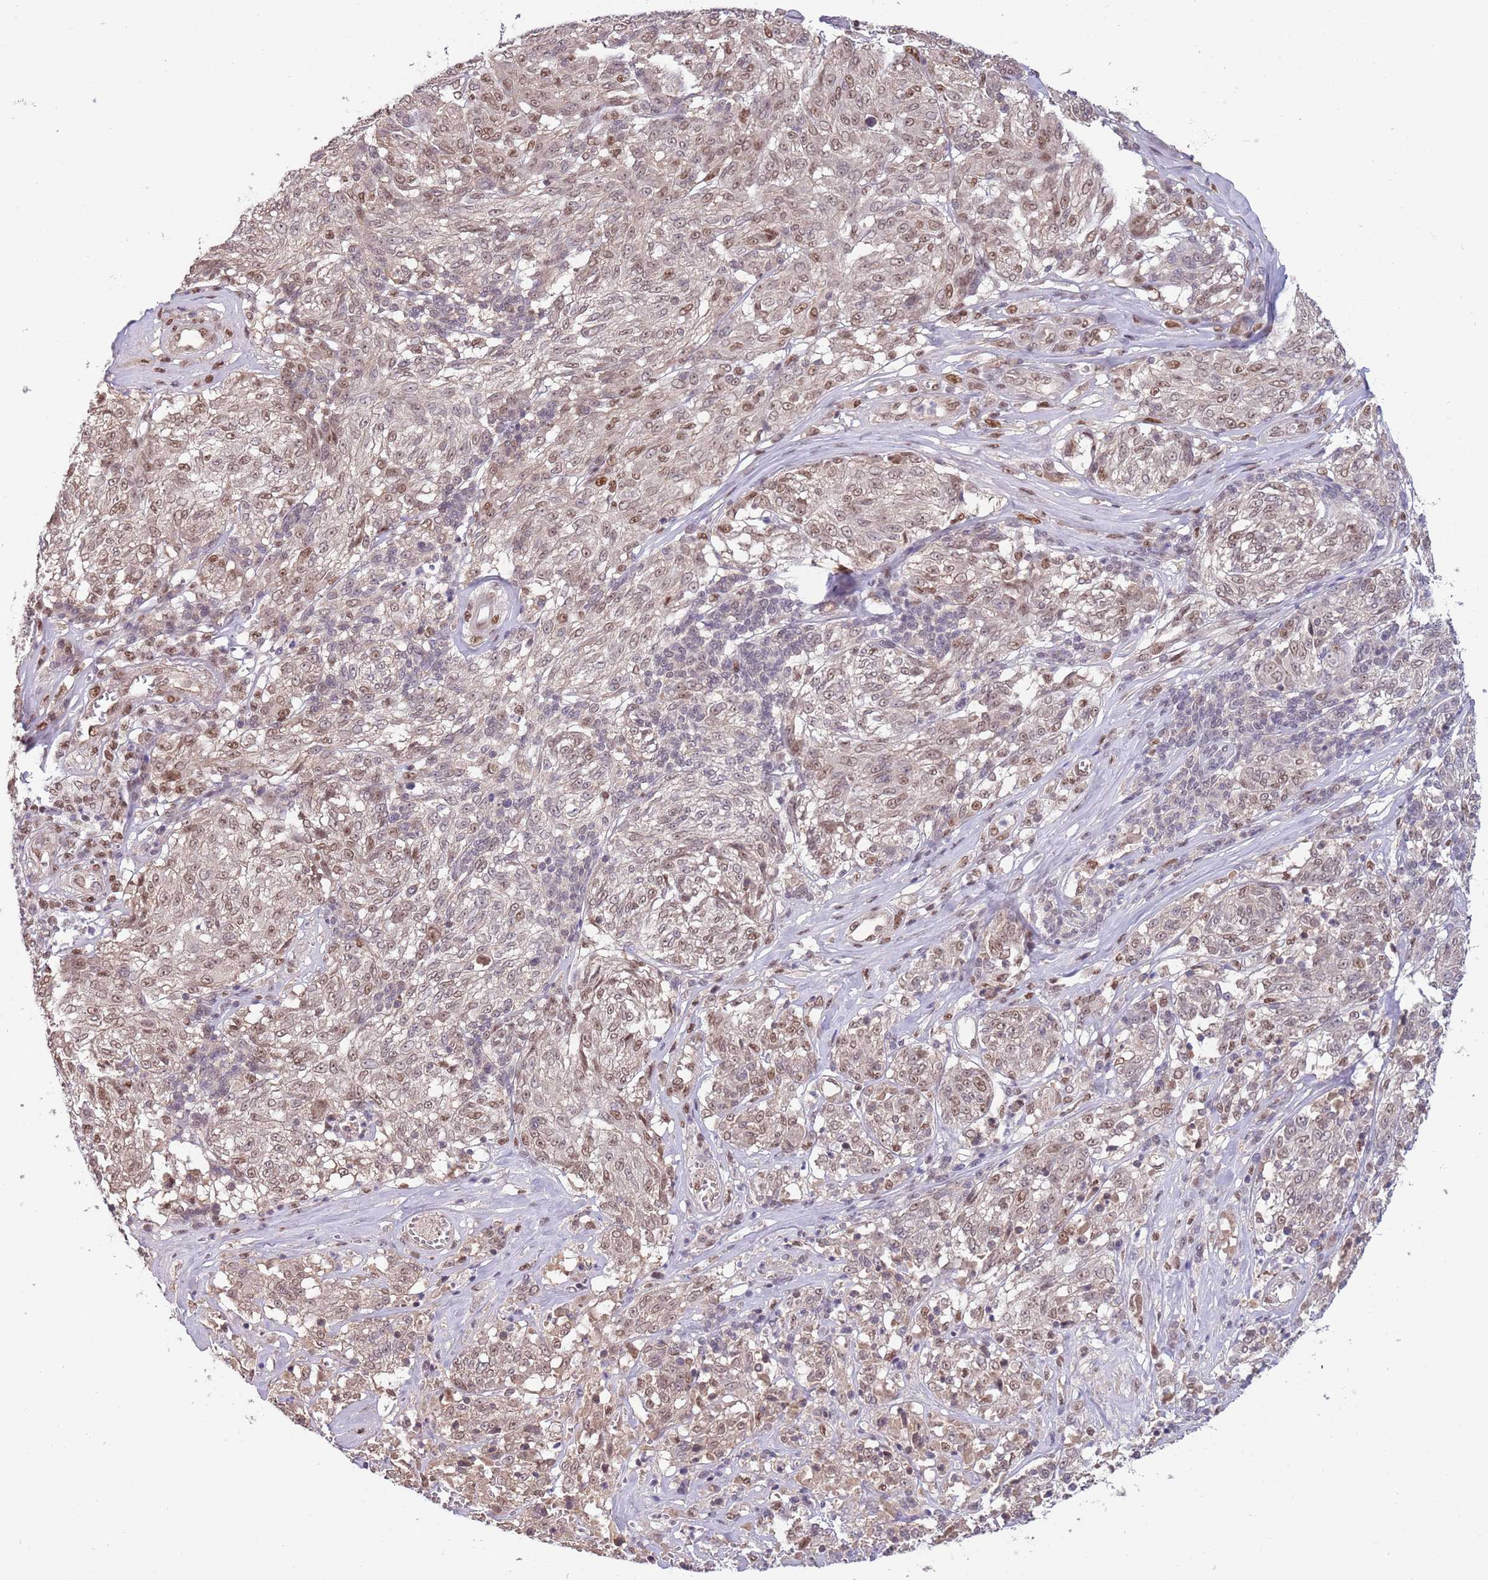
{"staining": {"intensity": "moderate", "quantity": ">75%", "location": "nuclear"}, "tissue": "melanoma", "cell_type": "Tumor cells", "image_type": "cancer", "snomed": [{"axis": "morphology", "description": "Malignant melanoma, NOS"}, {"axis": "topography", "description": "Skin"}], "caption": "This photomicrograph displays malignant melanoma stained with immunohistochemistry (IHC) to label a protein in brown. The nuclear of tumor cells show moderate positivity for the protein. Nuclei are counter-stained blue.", "gene": "ZBTB7A", "patient": {"sex": "female", "age": 63}}